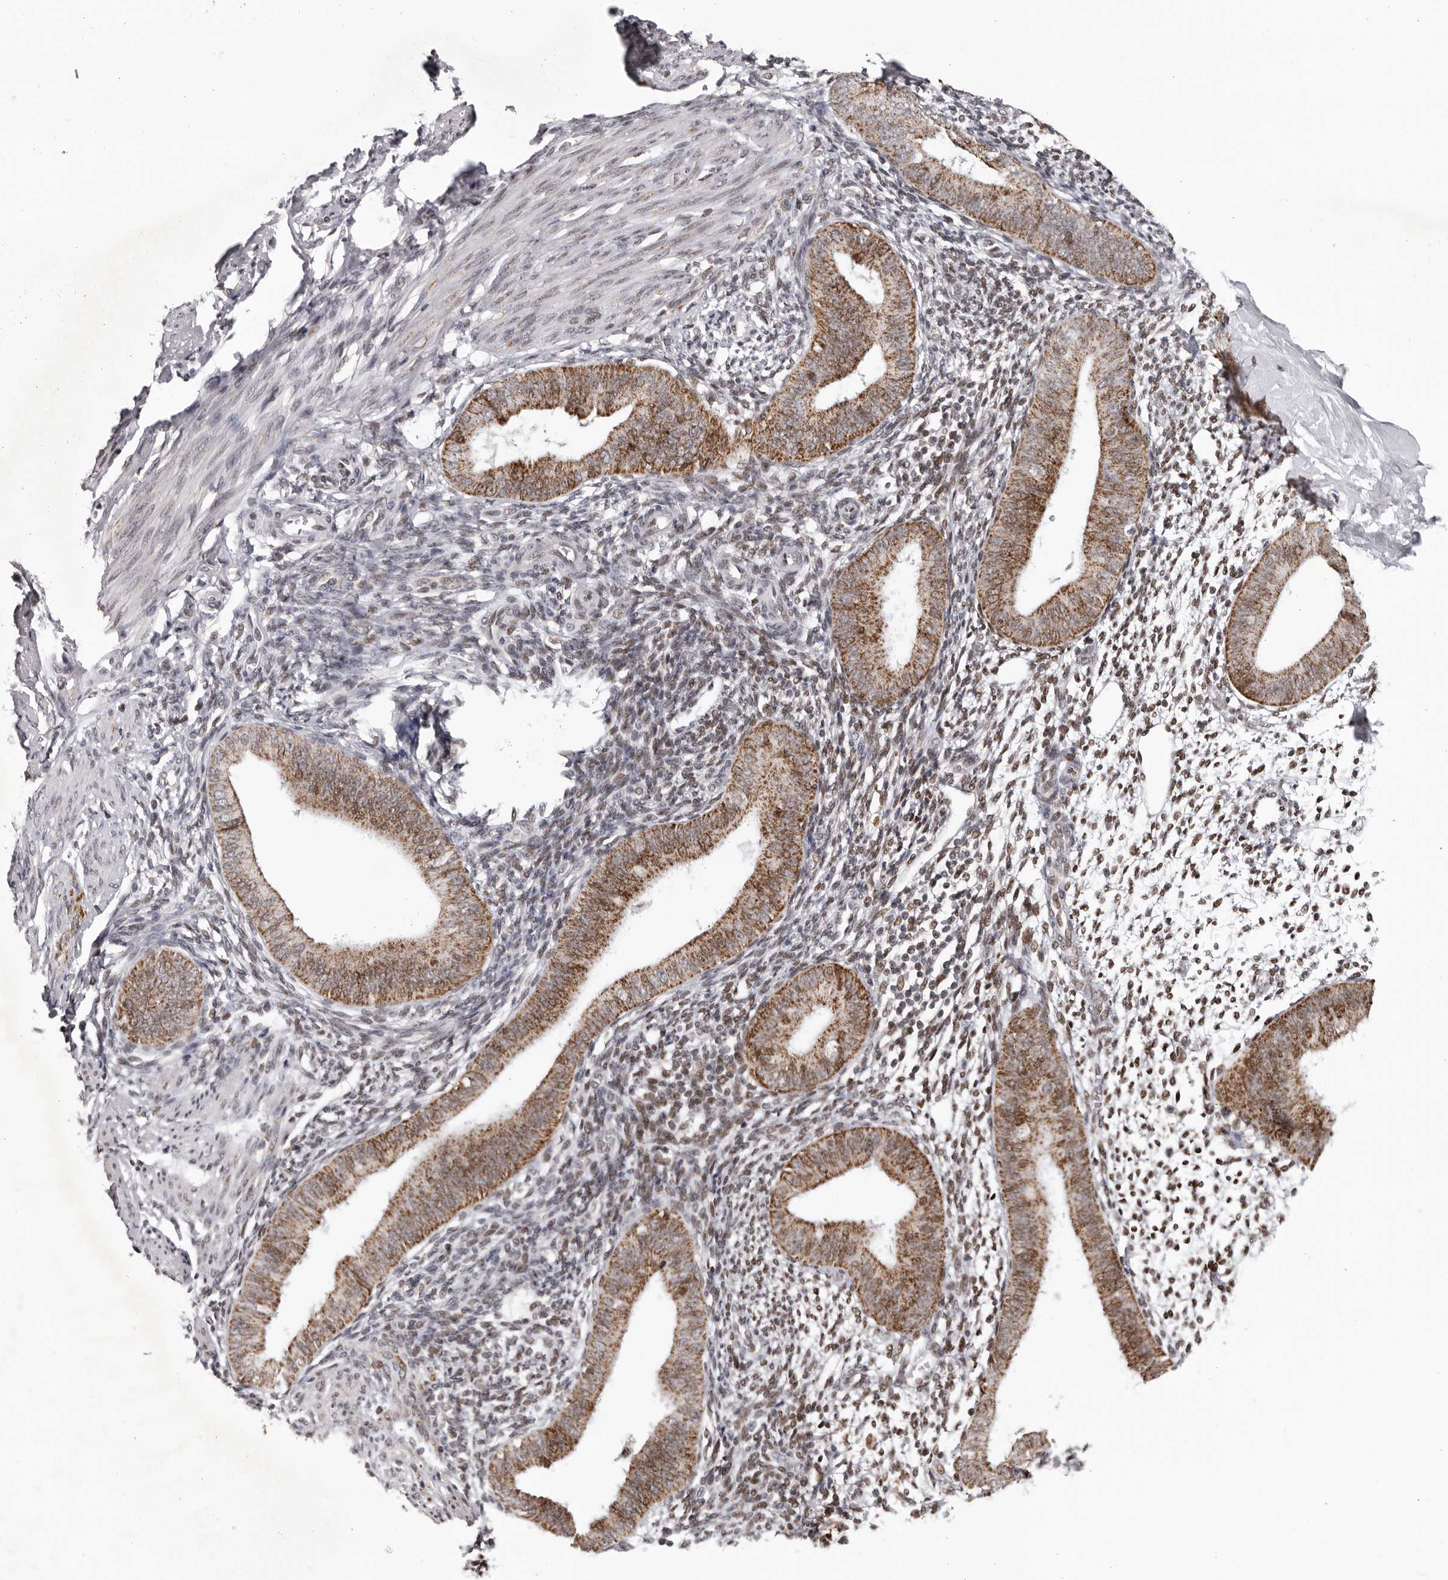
{"staining": {"intensity": "moderate", "quantity": "25%-75%", "location": "nuclear"}, "tissue": "endometrium", "cell_type": "Cells in endometrial stroma", "image_type": "normal", "snomed": [{"axis": "morphology", "description": "Normal tissue, NOS"}, {"axis": "topography", "description": "Uterus"}, {"axis": "topography", "description": "Endometrium"}], "caption": "Protein expression analysis of benign human endometrium reveals moderate nuclear expression in approximately 25%-75% of cells in endometrial stroma.", "gene": "C17orf99", "patient": {"sex": "female", "age": 48}}